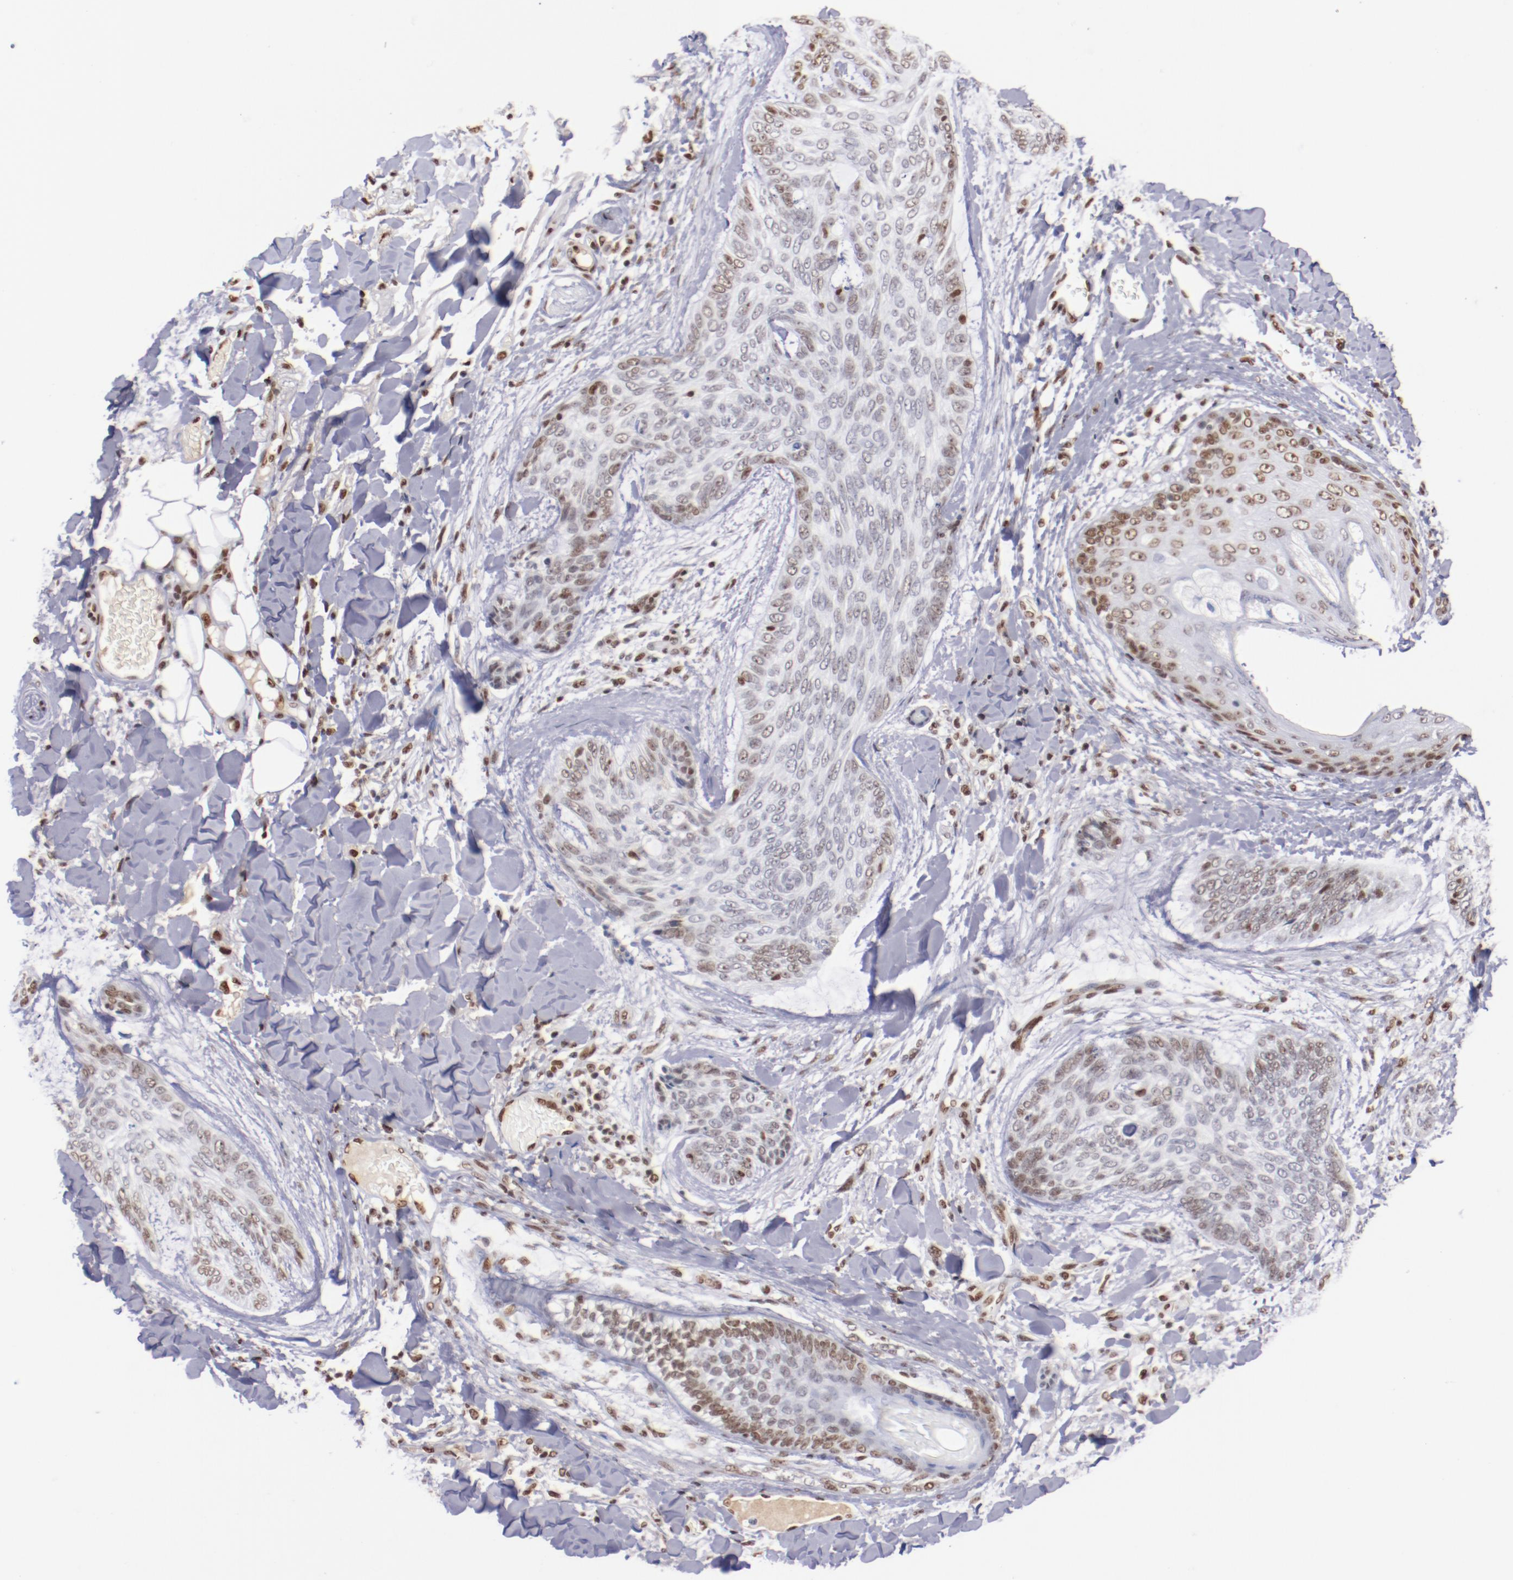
{"staining": {"intensity": "weak", "quantity": "<25%", "location": "nuclear"}, "tissue": "skin cancer", "cell_type": "Tumor cells", "image_type": "cancer", "snomed": [{"axis": "morphology", "description": "Normal tissue, NOS"}, {"axis": "morphology", "description": "Basal cell carcinoma"}, {"axis": "topography", "description": "Skin"}], "caption": "IHC of skin basal cell carcinoma exhibits no expression in tumor cells.", "gene": "IFI16", "patient": {"sex": "female", "age": 71}}